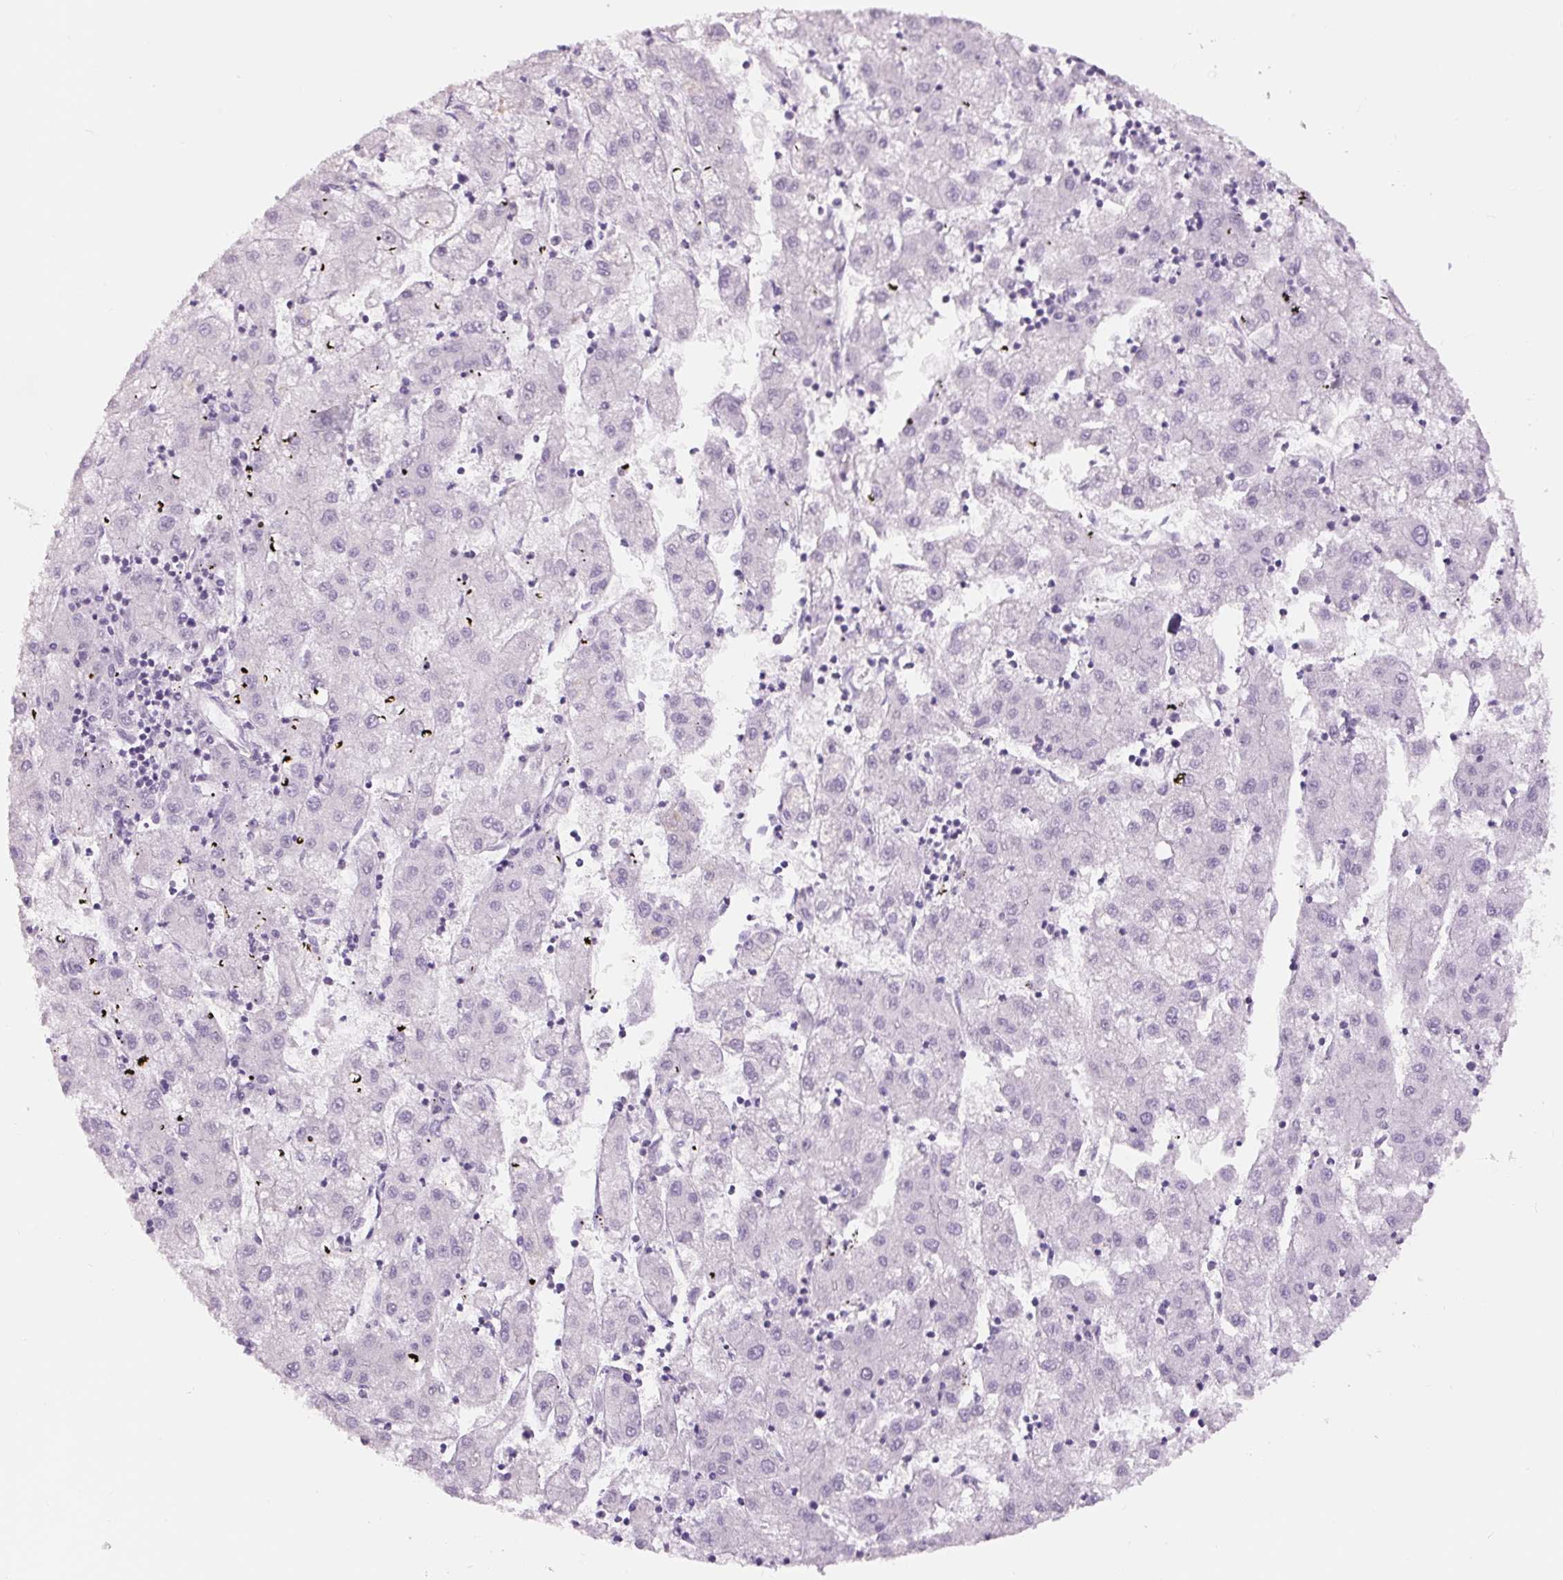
{"staining": {"intensity": "negative", "quantity": "none", "location": "none"}, "tissue": "liver cancer", "cell_type": "Tumor cells", "image_type": "cancer", "snomed": [{"axis": "morphology", "description": "Carcinoma, Hepatocellular, NOS"}, {"axis": "topography", "description": "Liver"}], "caption": "Immunohistochemistry photomicrograph of neoplastic tissue: hepatocellular carcinoma (liver) stained with DAB (3,3'-diaminobenzidine) reveals no significant protein expression in tumor cells.", "gene": "SIX1", "patient": {"sex": "male", "age": 72}}